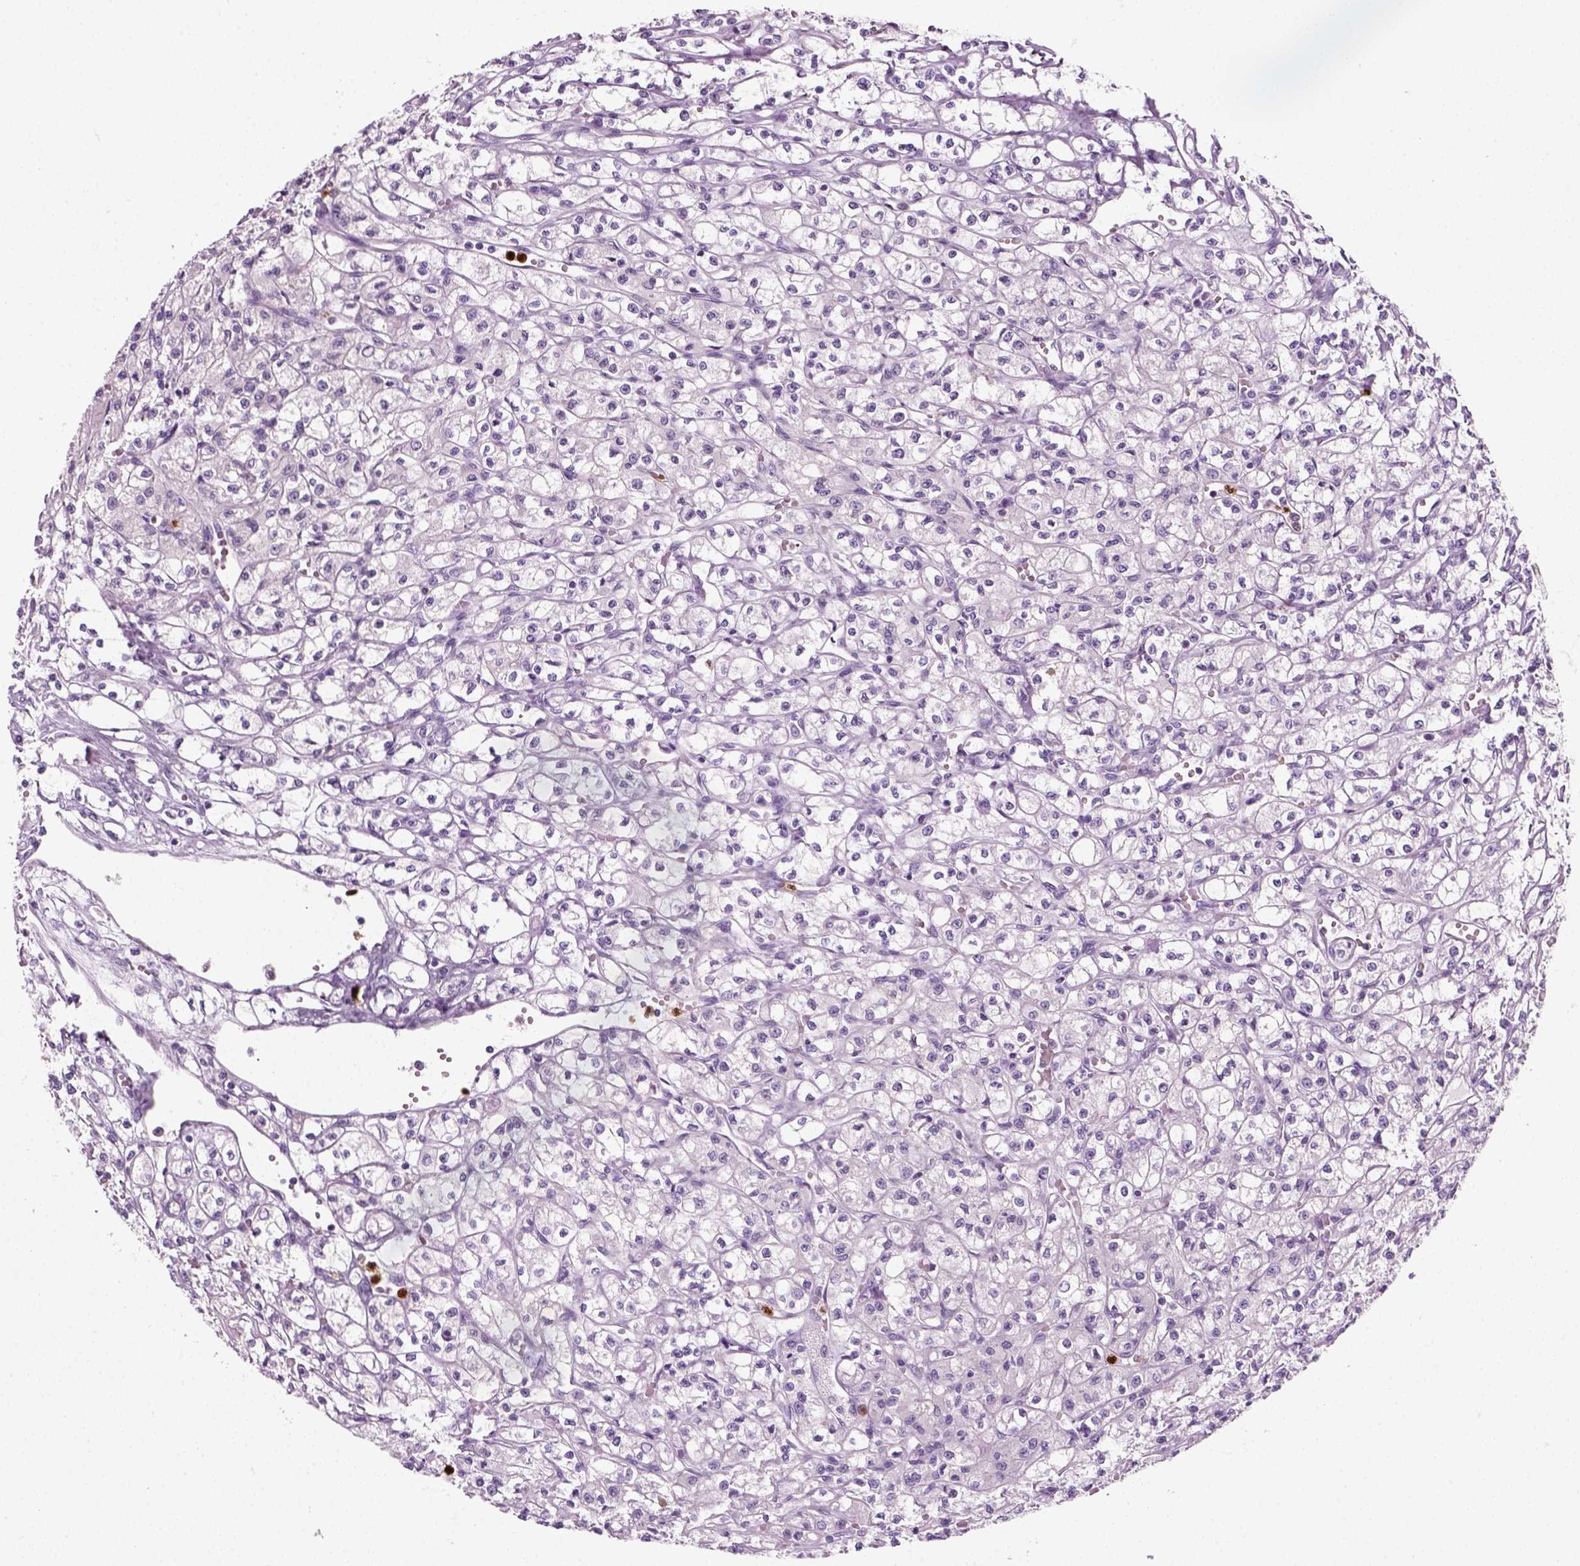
{"staining": {"intensity": "negative", "quantity": "none", "location": "none"}, "tissue": "renal cancer", "cell_type": "Tumor cells", "image_type": "cancer", "snomed": [{"axis": "morphology", "description": "Adenocarcinoma, NOS"}, {"axis": "topography", "description": "Kidney"}], "caption": "This is an immunohistochemistry image of renal cancer (adenocarcinoma). There is no staining in tumor cells.", "gene": "IL4", "patient": {"sex": "female", "age": 70}}